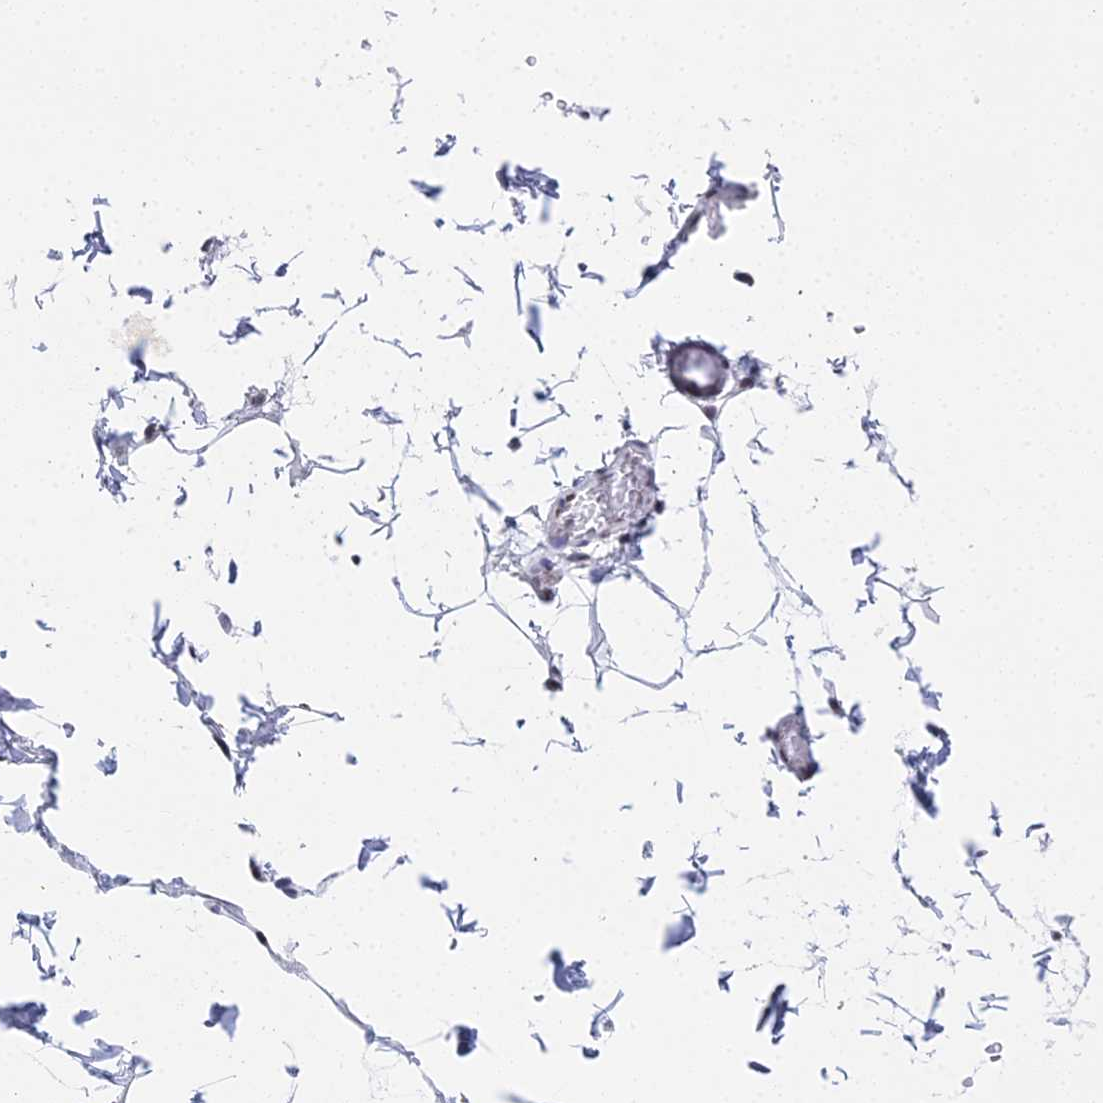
{"staining": {"intensity": "moderate", "quantity": ">75%", "location": "nuclear"}, "tissue": "adipose tissue", "cell_type": "Adipocytes", "image_type": "normal", "snomed": [{"axis": "morphology", "description": "Normal tissue, NOS"}, {"axis": "topography", "description": "Soft tissue"}, {"axis": "topography", "description": "Adipose tissue"}, {"axis": "topography", "description": "Vascular tissue"}, {"axis": "topography", "description": "Peripheral nerve tissue"}], "caption": "Moderate nuclear positivity is identified in about >75% of adipocytes in normal adipose tissue.", "gene": "MAGOHB", "patient": {"sex": "male", "age": 46}}